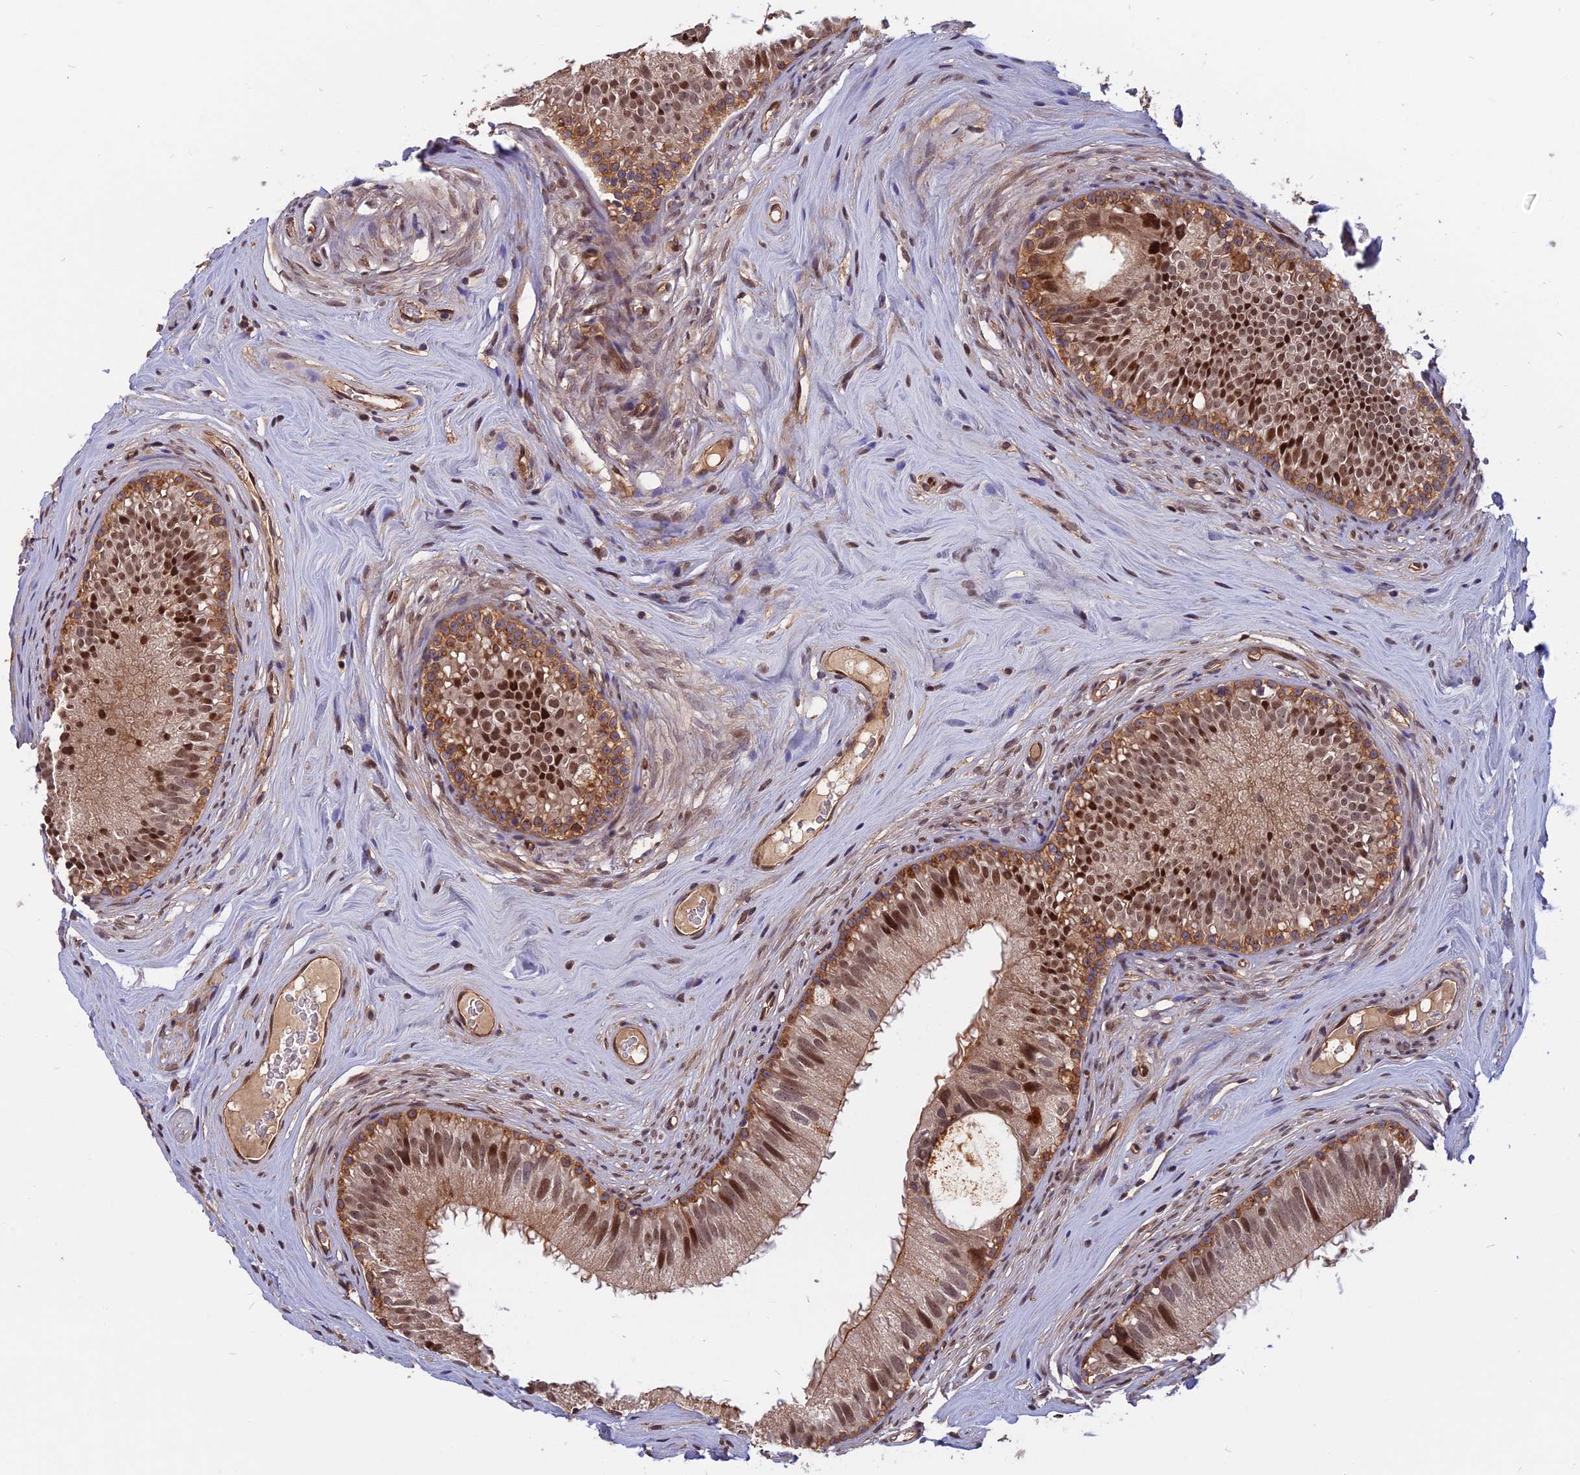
{"staining": {"intensity": "moderate", "quantity": ">75%", "location": "cytoplasmic/membranous,nuclear"}, "tissue": "epididymis", "cell_type": "Glandular cells", "image_type": "normal", "snomed": [{"axis": "morphology", "description": "Normal tissue, NOS"}, {"axis": "topography", "description": "Epididymis"}], "caption": "IHC histopathology image of benign epididymis: human epididymis stained using immunohistochemistry (IHC) shows medium levels of moderate protein expression localized specifically in the cytoplasmic/membranous,nuclear of glandular cells, appearing as a cytoplasmic/membranous,nuclear brown color.", "gene": "SPG11", "patient": {"sex": "male", "age": 45}}